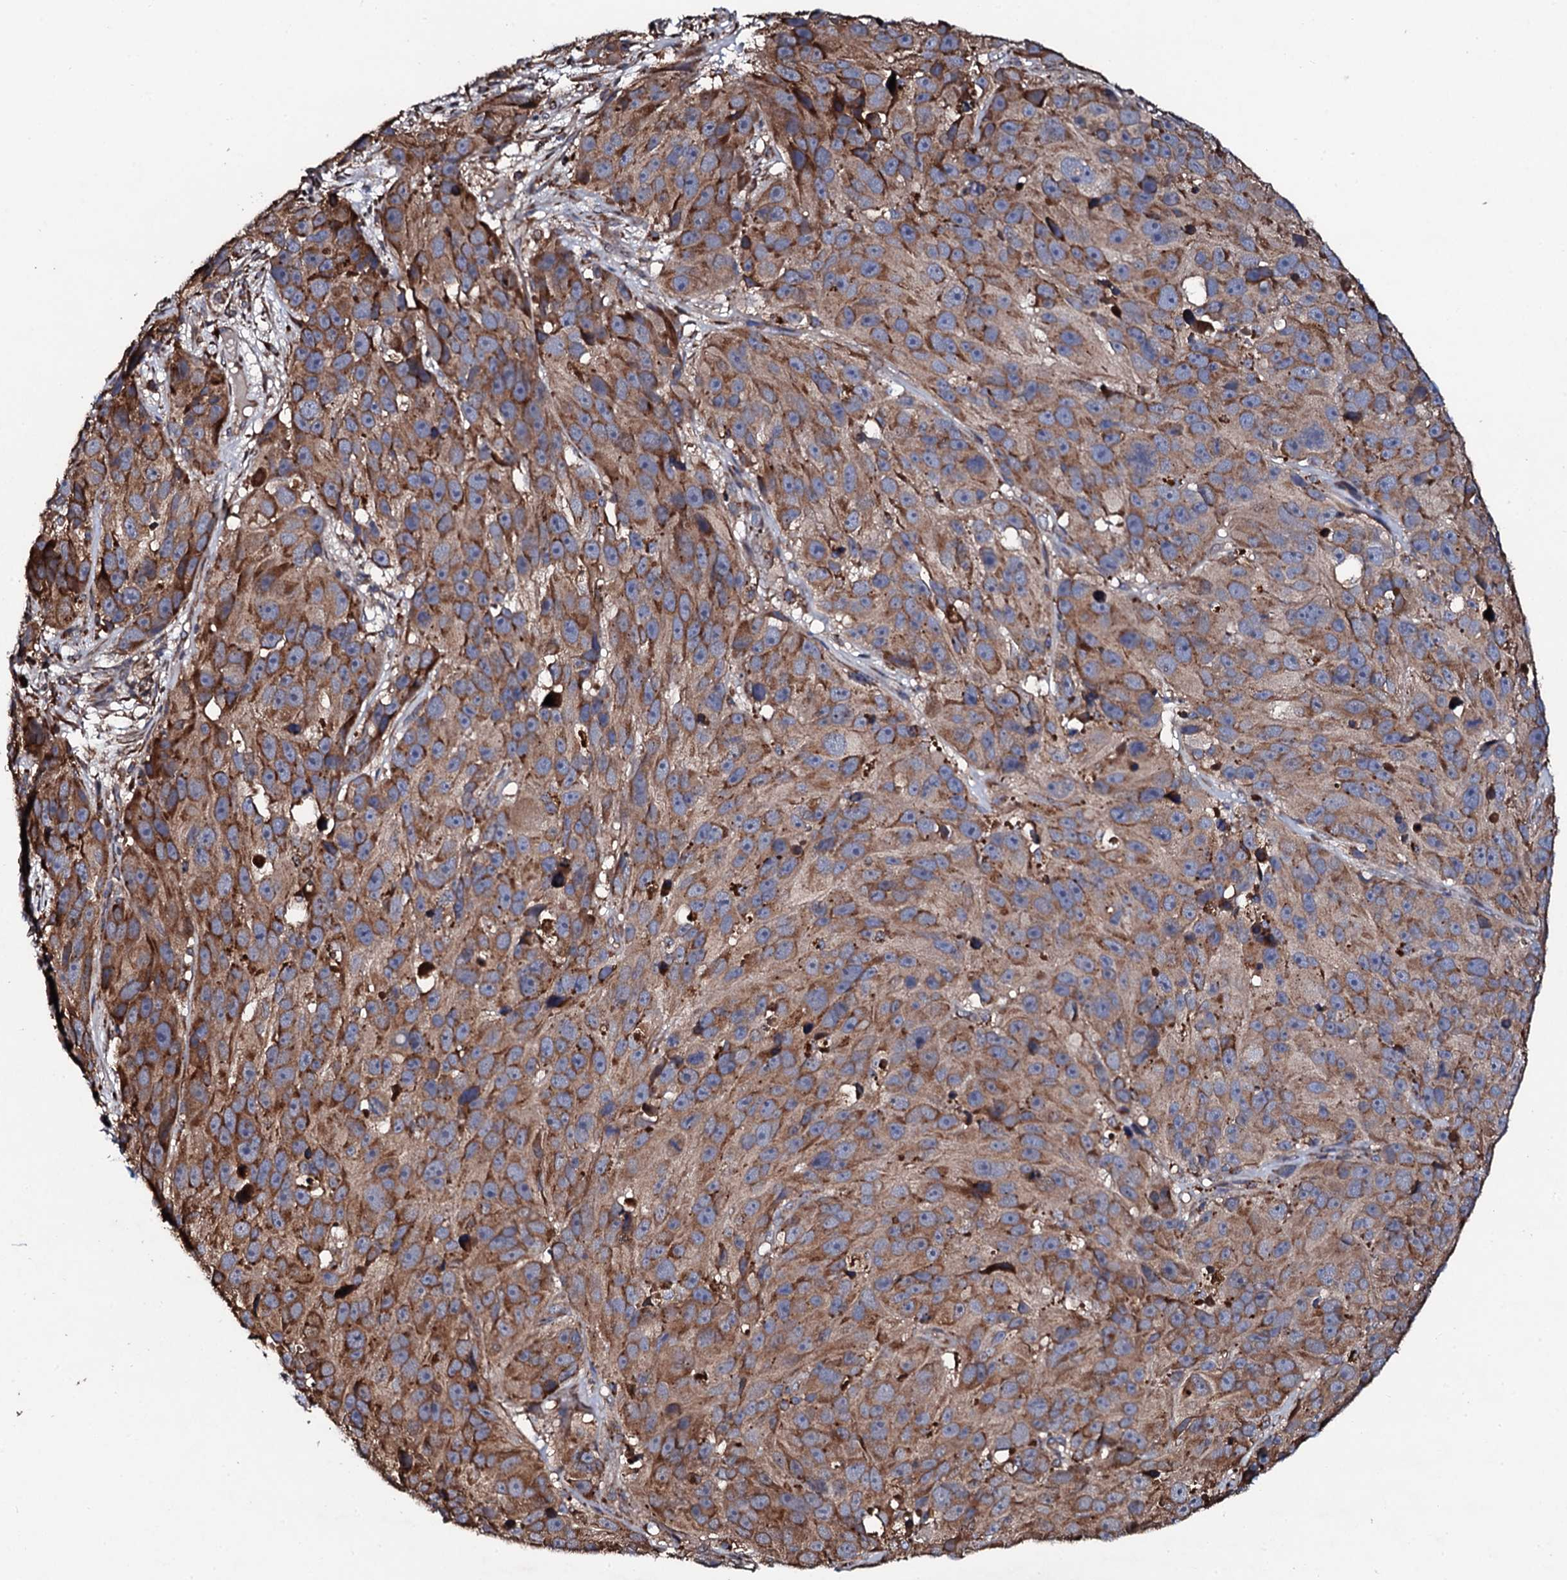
{"staining": {"intensity": "moderate", "quantity": ">75%", "location": "cytoplasmic/membranous"}, "tissue": "melanoma", "cell_type": "Tumor cells", "image_type": "cancer", "snomed": [{"axis": "morphology", "description": "Malignant melanoma, NOS"}, {"axis": "topography", "description": "Skin"}], "caption": "Immunohistochemistry (IHC) staining of melanoma, which displays medium levels of moderate cytoplasmic/membranous positivity in about >75% of tumor cells indicating moderate cytoplasmic/membranous protein staining. The staining was performed using DAB (3,3'-diaminobenzidine) (brown) for protein detection and nuclei were counterstained in hematoxylin (blue).", "gene": "CKAP5", "patient": {"sex": "male", "age": 84}}